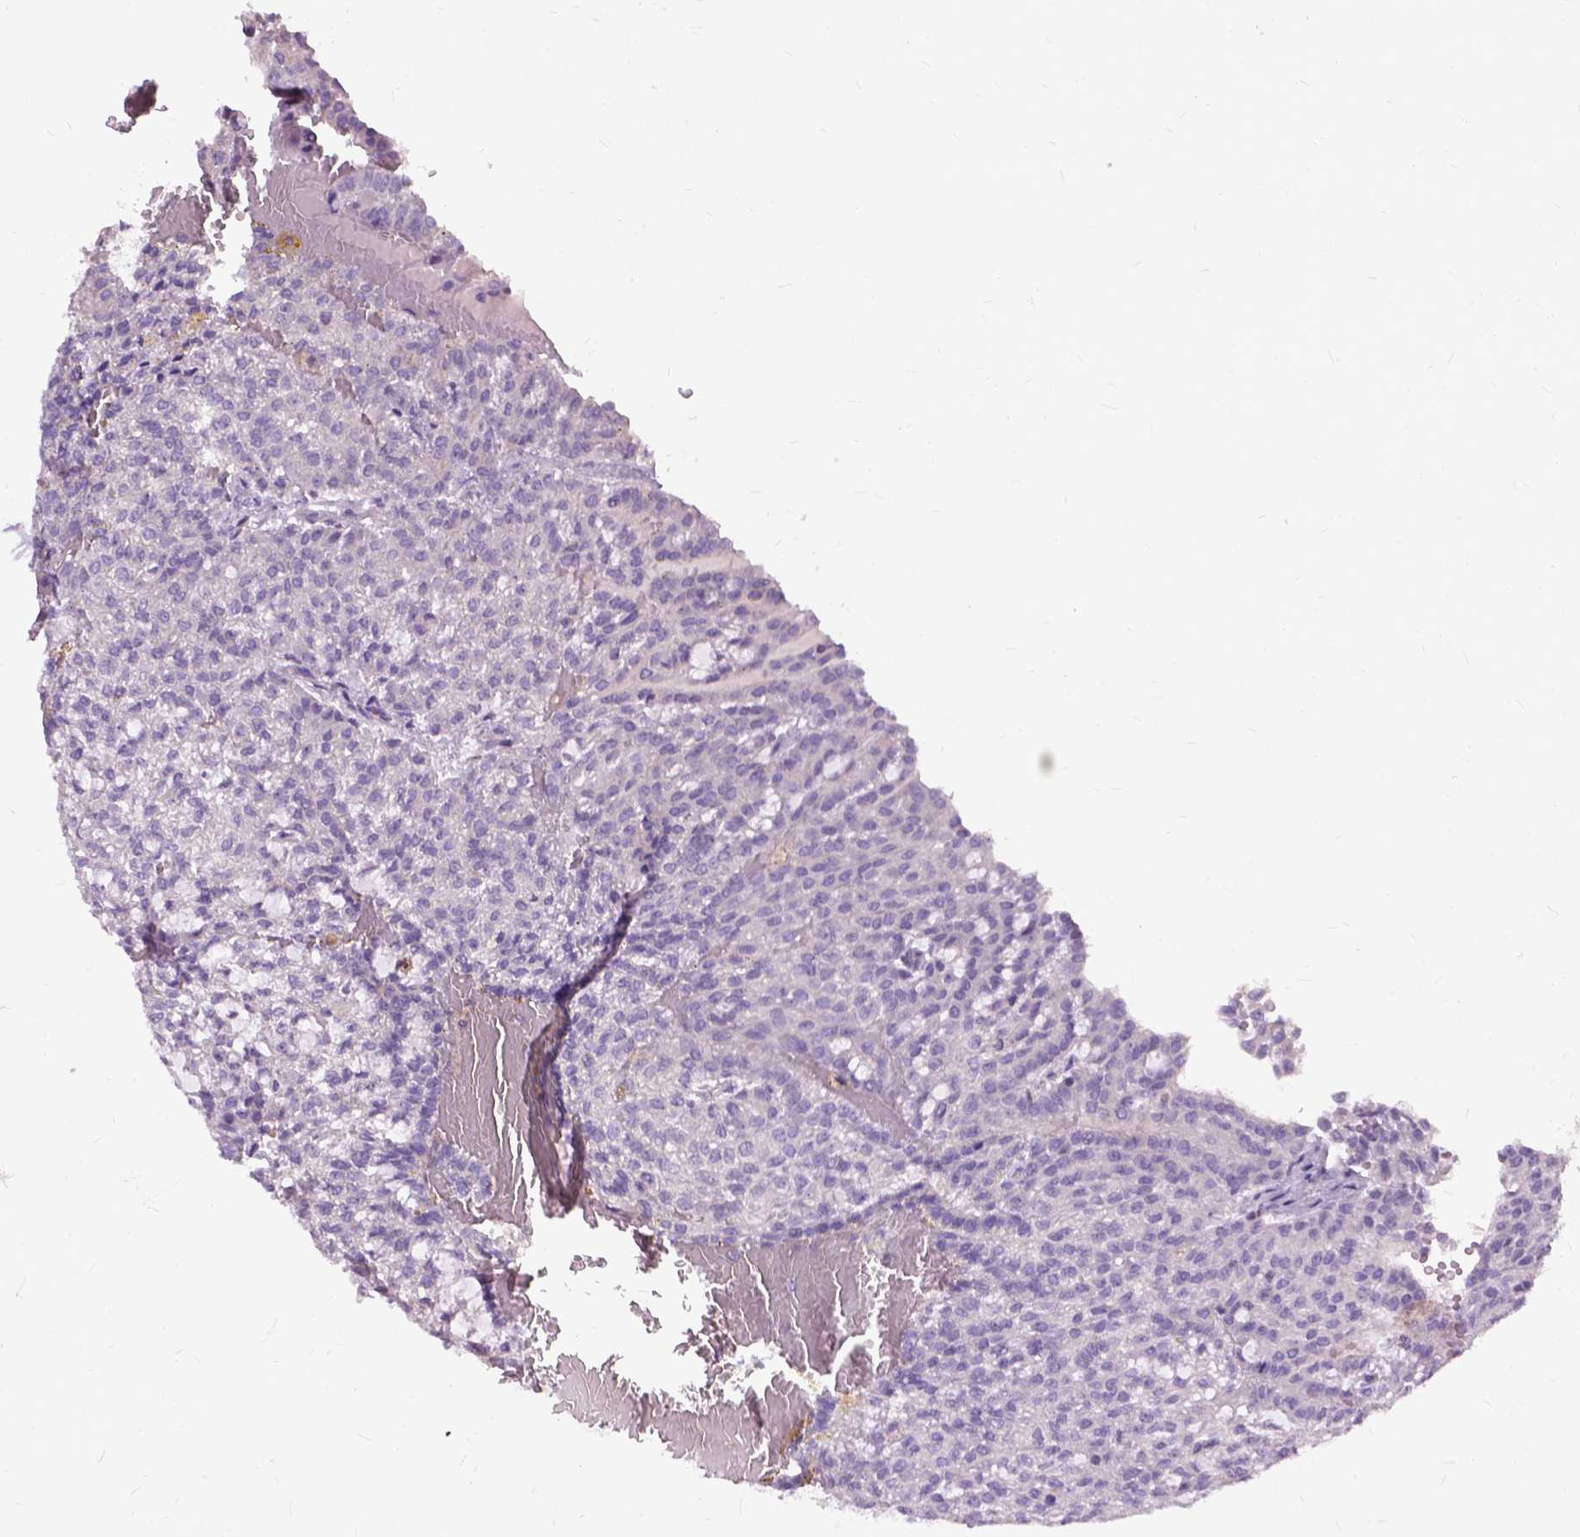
{"staining": {"intensity": "negative", "quantity": "none", "location": "none"}, "tissue": "renal cancer", "cell_type": "Tumor cells", "image_type": "cancer", "snomed": [{"axis": "morphology", "description": "Adenocarcinoma, NOS"}, {"axis": "topography", "description": "Kidney"}], "caption": "Tumor cells show no significant expression in renal cancer.", "gene": "JAK3", "patient": {"sex": "male", "age": 63}}